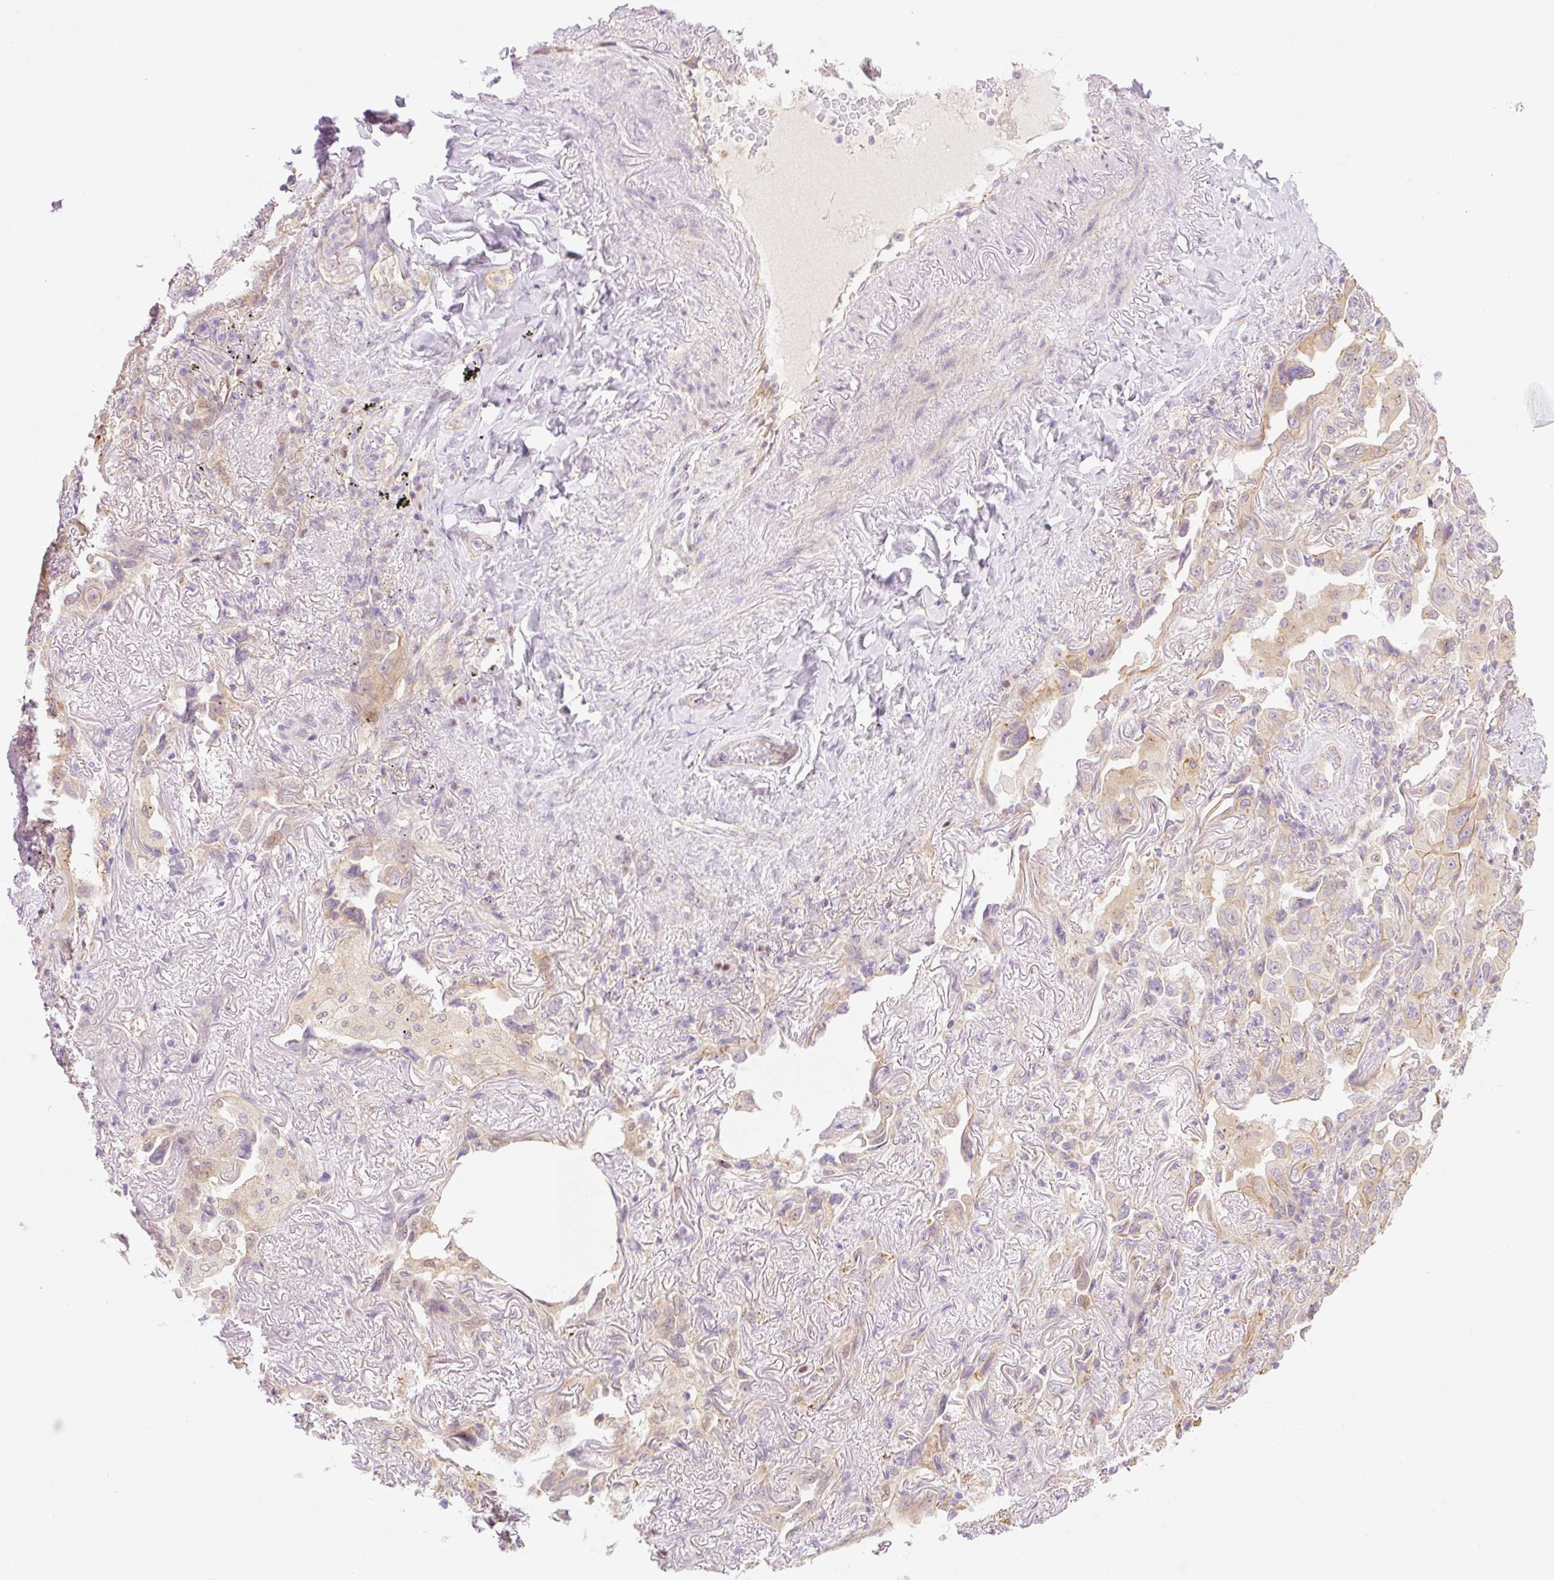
{"staining": {"intensity": "weak", "quantity": "25%-75%", "location": "cytoplasmic/membranous"}, "tissue": "lung cancer", "cell_type": "Tumor cells", "image_type": "cancer", "snomed": [{"axis": "morphology", "description": "Adenocarcinoma, NOS"}, {"axis": "topography", "description": "Lung"}], "caption": "The photomicrograph exhibits immunohistochemical staining of lung cancer. There is weak cytoplasmic/membranous staining is seen in about 25%-75% of tumor cells.", "gene": "NLRP5", "patient": {"sex": "female", "age": 69}}